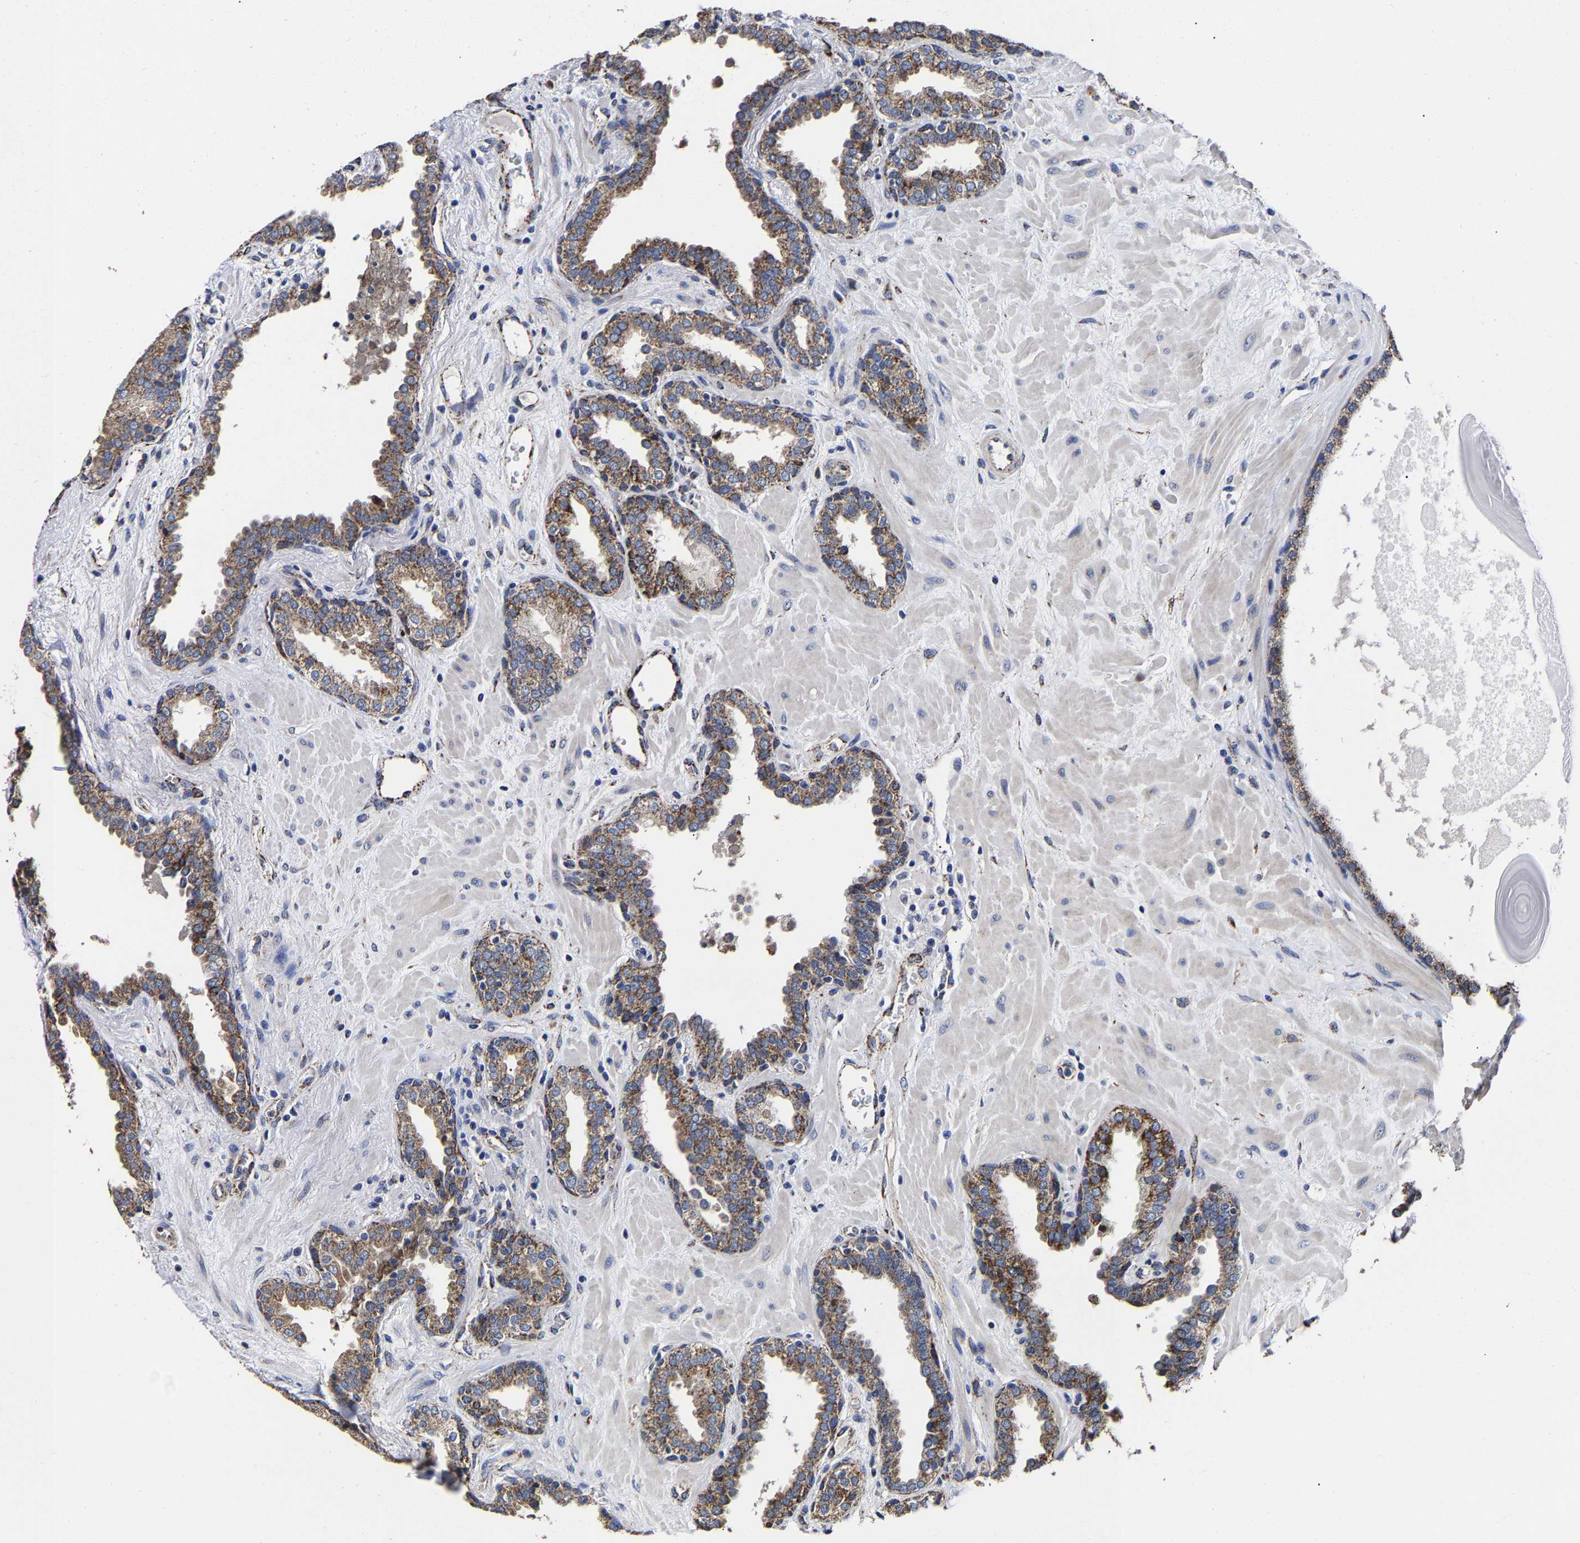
{"staining": {"intensity": "moderate", "quantity": ">75%", "location": "cytoplasmic/membranous"}, "tissue": "prostate", "cell_type": "Glandular cells", "image_type": "normal", "snomed": [{"axis": "morphology", "description": "Normal tissue, NOS"}, {"axis": "topography", "description": "Prostate"}], "caption": "The photomicrograph reveals a brown stain indicating the presence of a protein in the cytoplasmic/membranous of glandular cells in prostate.", "gene": "AASS", "patient": {"sex": "male", "age": 51}}